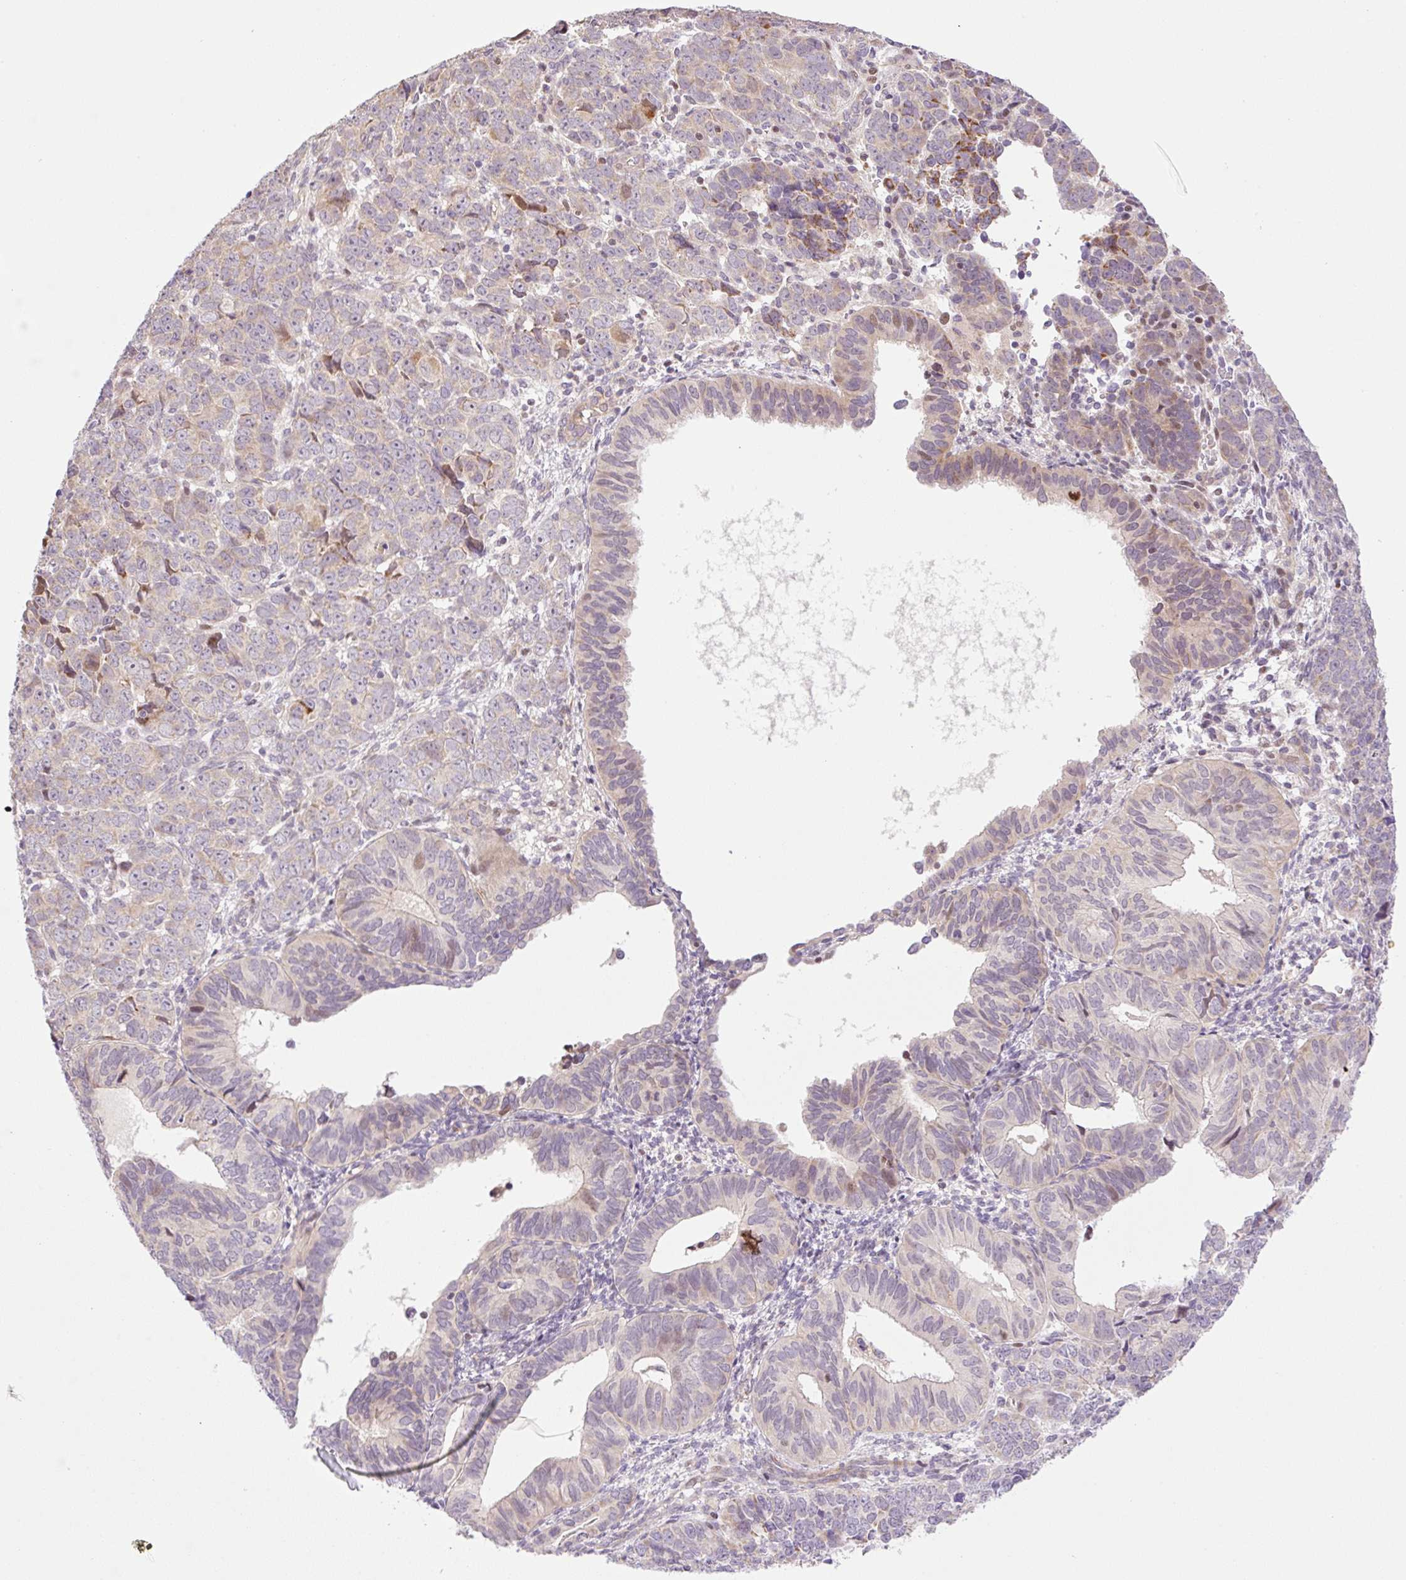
{"staining": {"intensity": "moderate", "quantity": "<25%", "location": "cytoplasmic/membranous"}, "tissue": "endometrial cancer", "cell_type": "Tumor cells", "image_type": "cancer", "snomed": [{"axis": "morphology", "description": "Adenocarcinoma, NOS"}, {"axis": "topography", "description": "Endometrium"}], "caption": "A brown stain labels moderate cytoplasmic/membranous expression of a protein in human endometrial cancer (adenocarcinoma) tumor cells. The staining is performed using DAB brown chromogen to label protein expression. The nuclei are counter-stained blue using hematoxylin.", "gene": "ZNF394", "patient": {"sex": "female", "age": 82}}